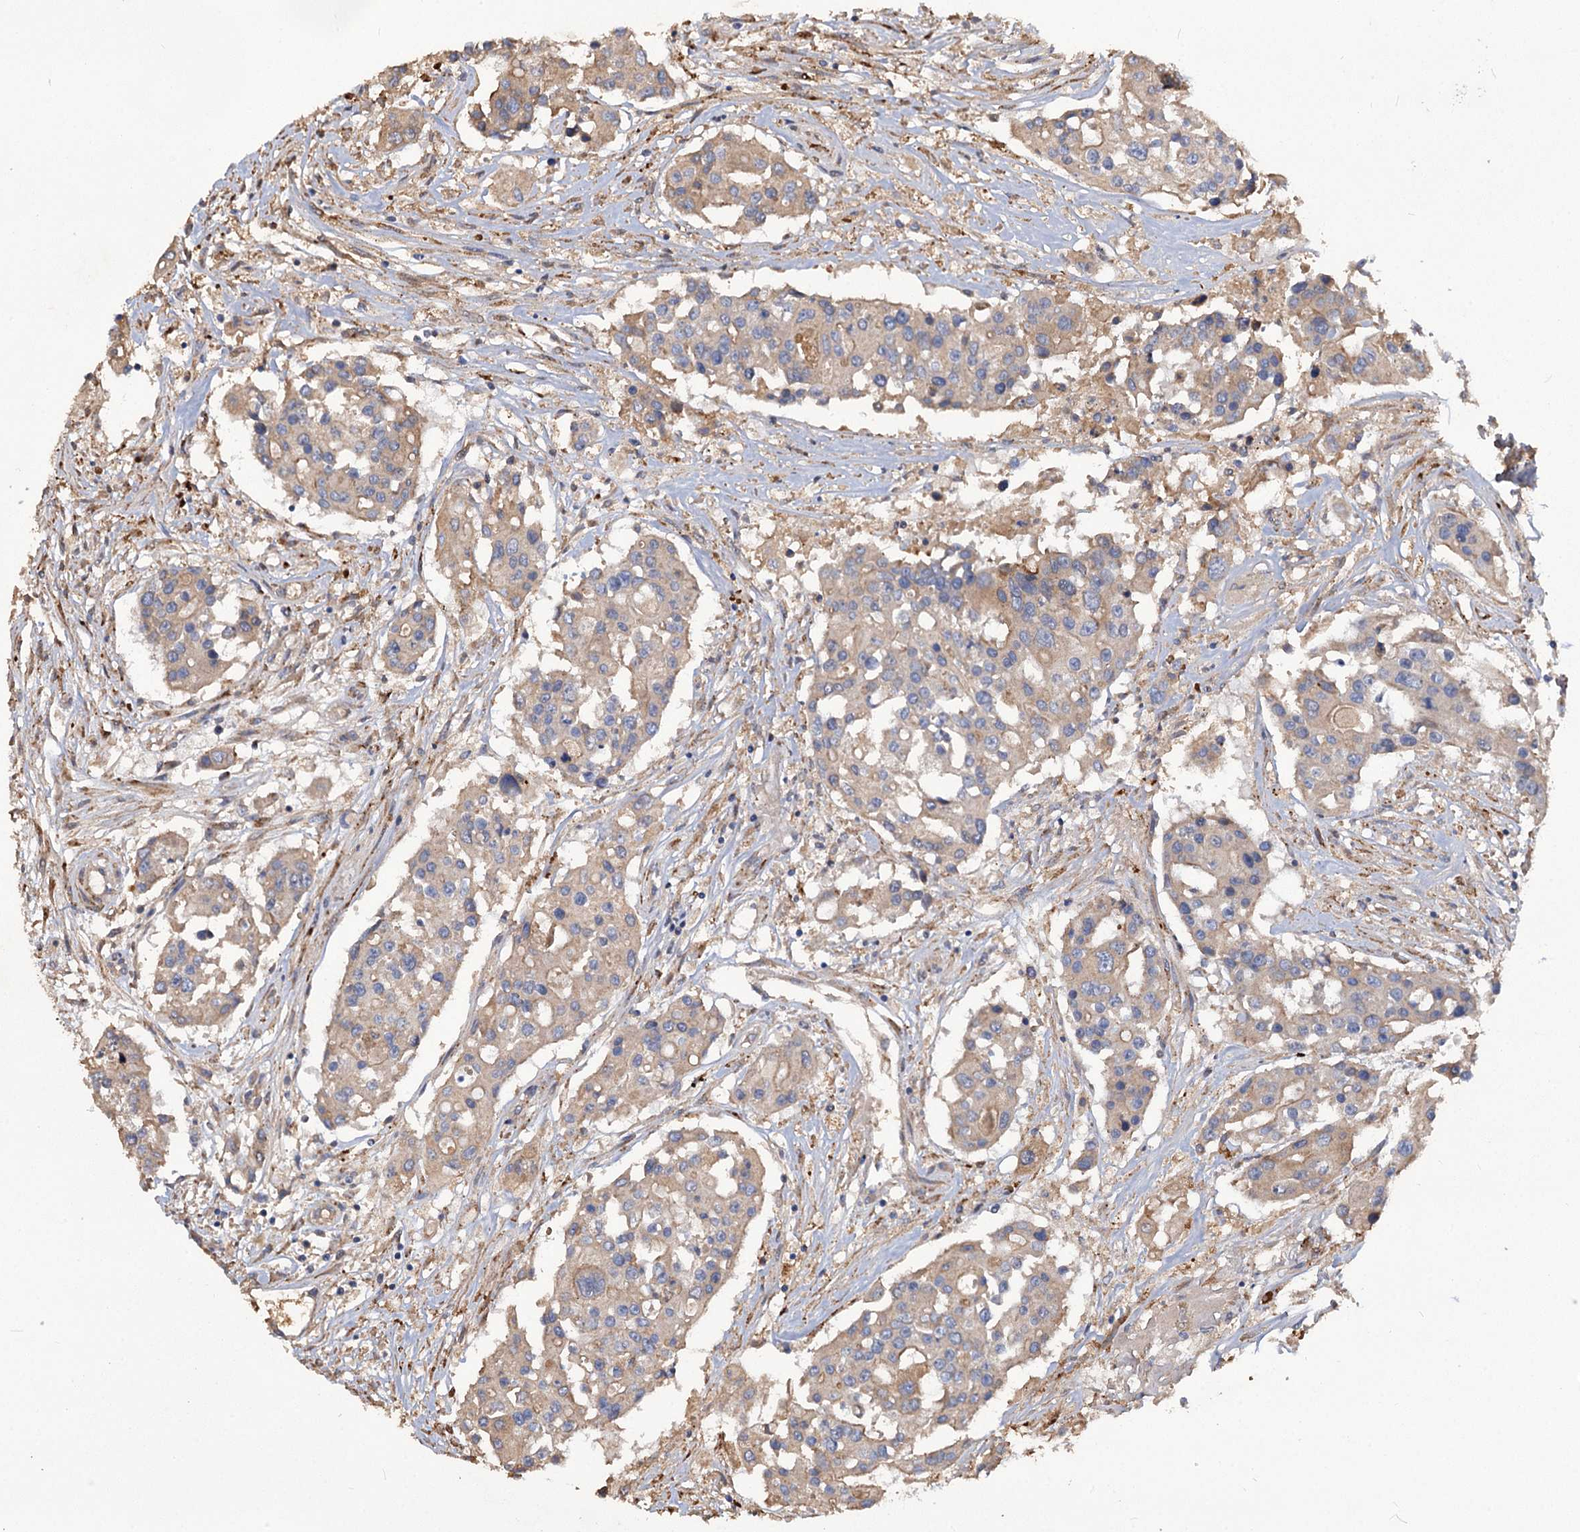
{"staining": {"intensity": "weak", "quantity": ">75%", "location": "cytoplasmic/membranous"}, "tissue": "colorectal cancer", "cell_type": "Tumor cells", "image_type": "cancer", "snomed": [{"axis": "morphology", "description": "Adenocarcinoma, NOS"}, {"axis": "topography", "description": "Colon"}], "caption": "IHC histopathology image of neoplastic tissue: adenocarcinoma (colorectal) stained using immunohistochemistry displays low levels of weak protein expression localized specifically in the cytoplasmic/membranous of tumor cells, appearing as a cytoplasmic/membranous brown color.", "gene": "URAD", "patient": {"sex": "male", "age": 77}}